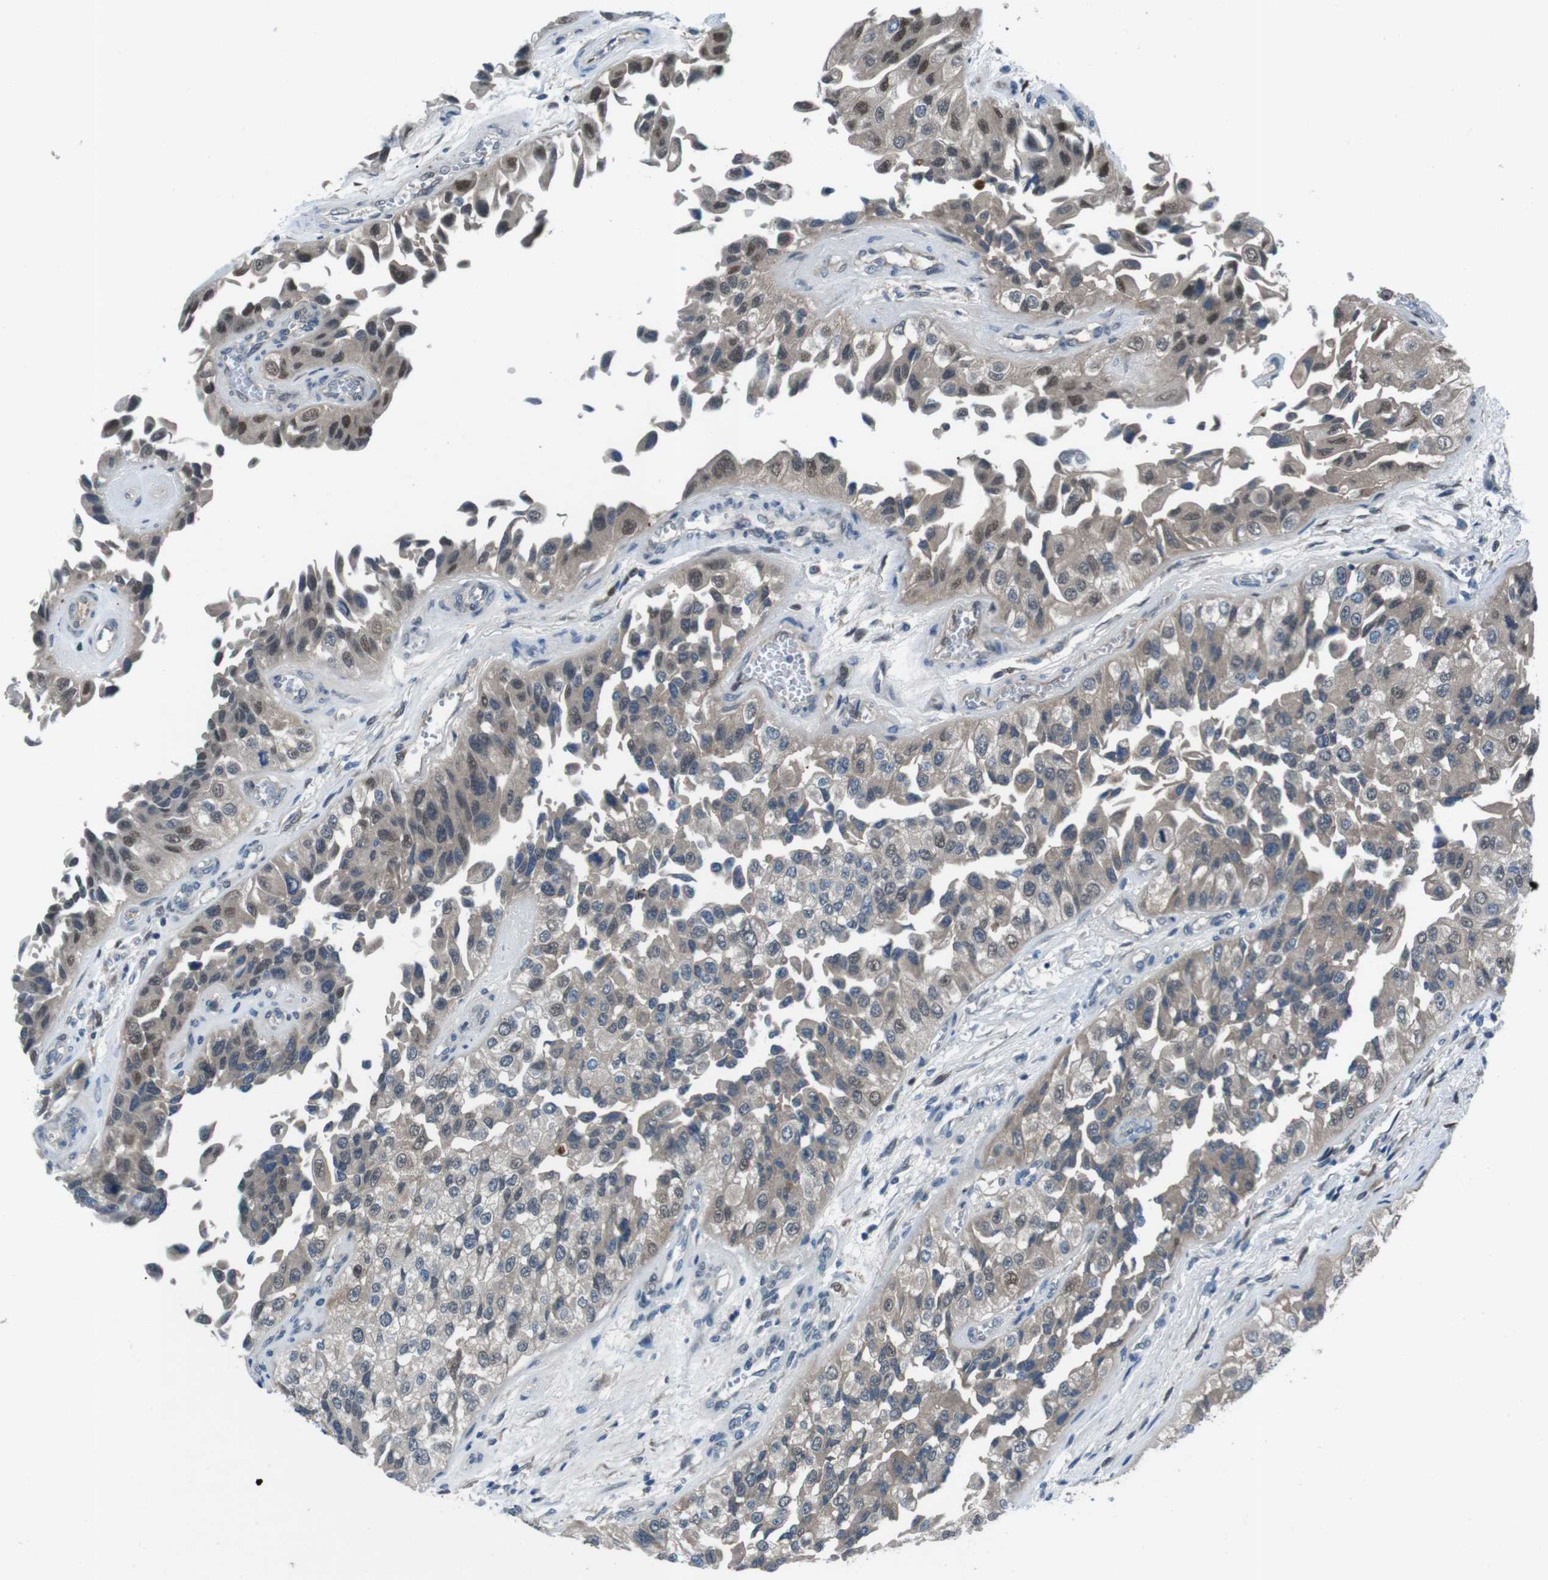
{"staining": {"intensity": "weak", "quantity": ">75%", "location": "cytoplasmic/membranous,nuclear"}, "tissue": "urothelial cancer", "cell_type": "Tumor cells", "image_type": "cancer", "snomed": [{"axis": "morphology", "description": "Urothelial carcinoma, High grade"}, {"axis": "topography", "description": "Kidney"}, {"axis": "topography", "description": "Urinary bladder"}], "caption": "IHC image of human urothelial carcinoma (high-grade) stained for a protein (brown), which displays low levels of weak cytoplasmic/membranous and nuclear positivity in approximately >75% of tumor cells.", "gene": "LRP5", "patient": {"sex": "male", "age": 77}}